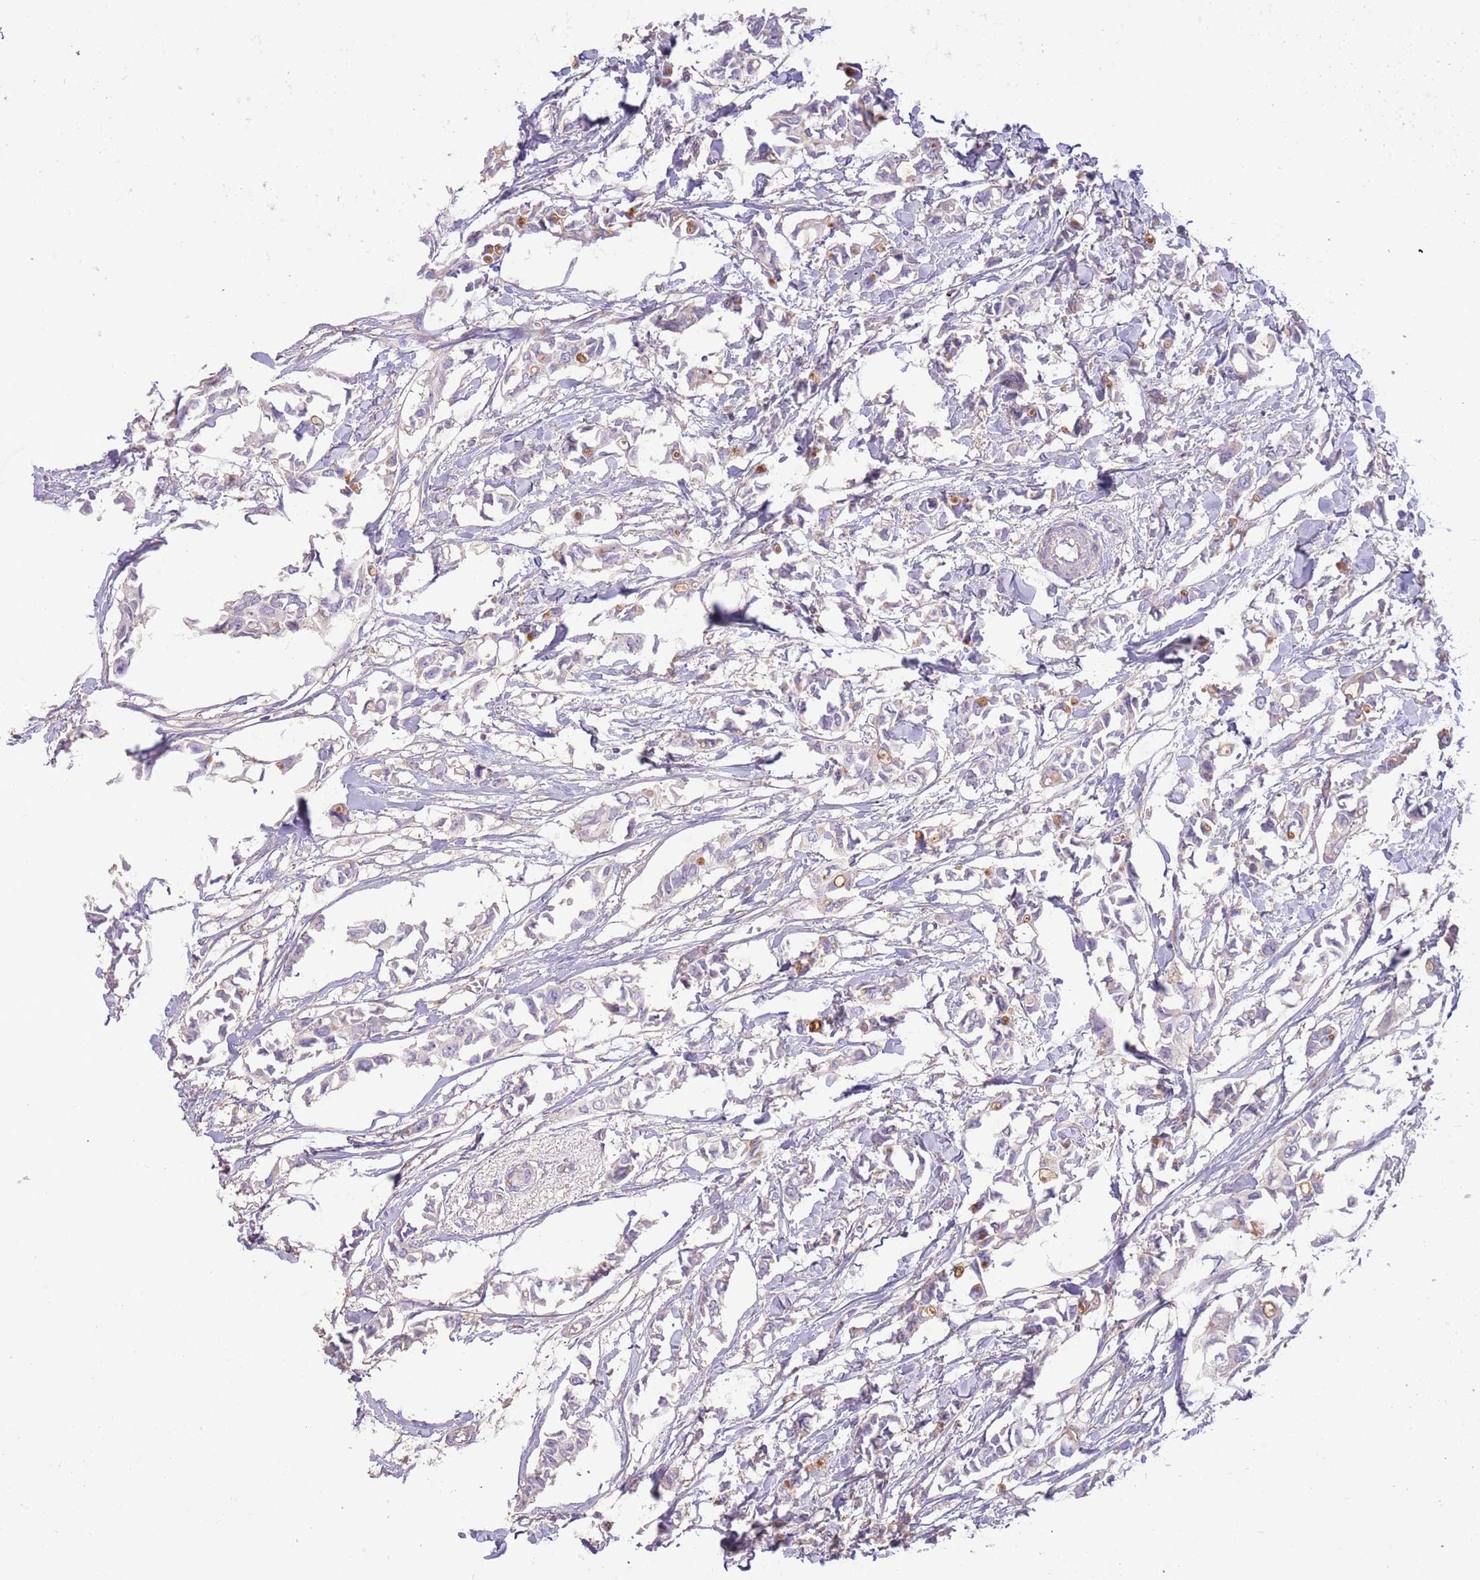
{"staining": {"intensity": "negative", "quantity": "none", "location": "none"}, "tissue": "breast cancer", "cell_type": "Tumor cells", "image_type": "cancer", "snomed": [{"axis": "morphology", "description": "Duct carcinoma"}, {"axis": "topography", "description": "Breast"}], "caption": "This micrograph is of breast cancer stained with immunohistochemistry (IHC) to label a protein in brown with the nuclei are counter-stained blue. There is no expression in tumor cells.", "gene": "SFTPA1", "patient": {"sex": "female", "age": 41}}